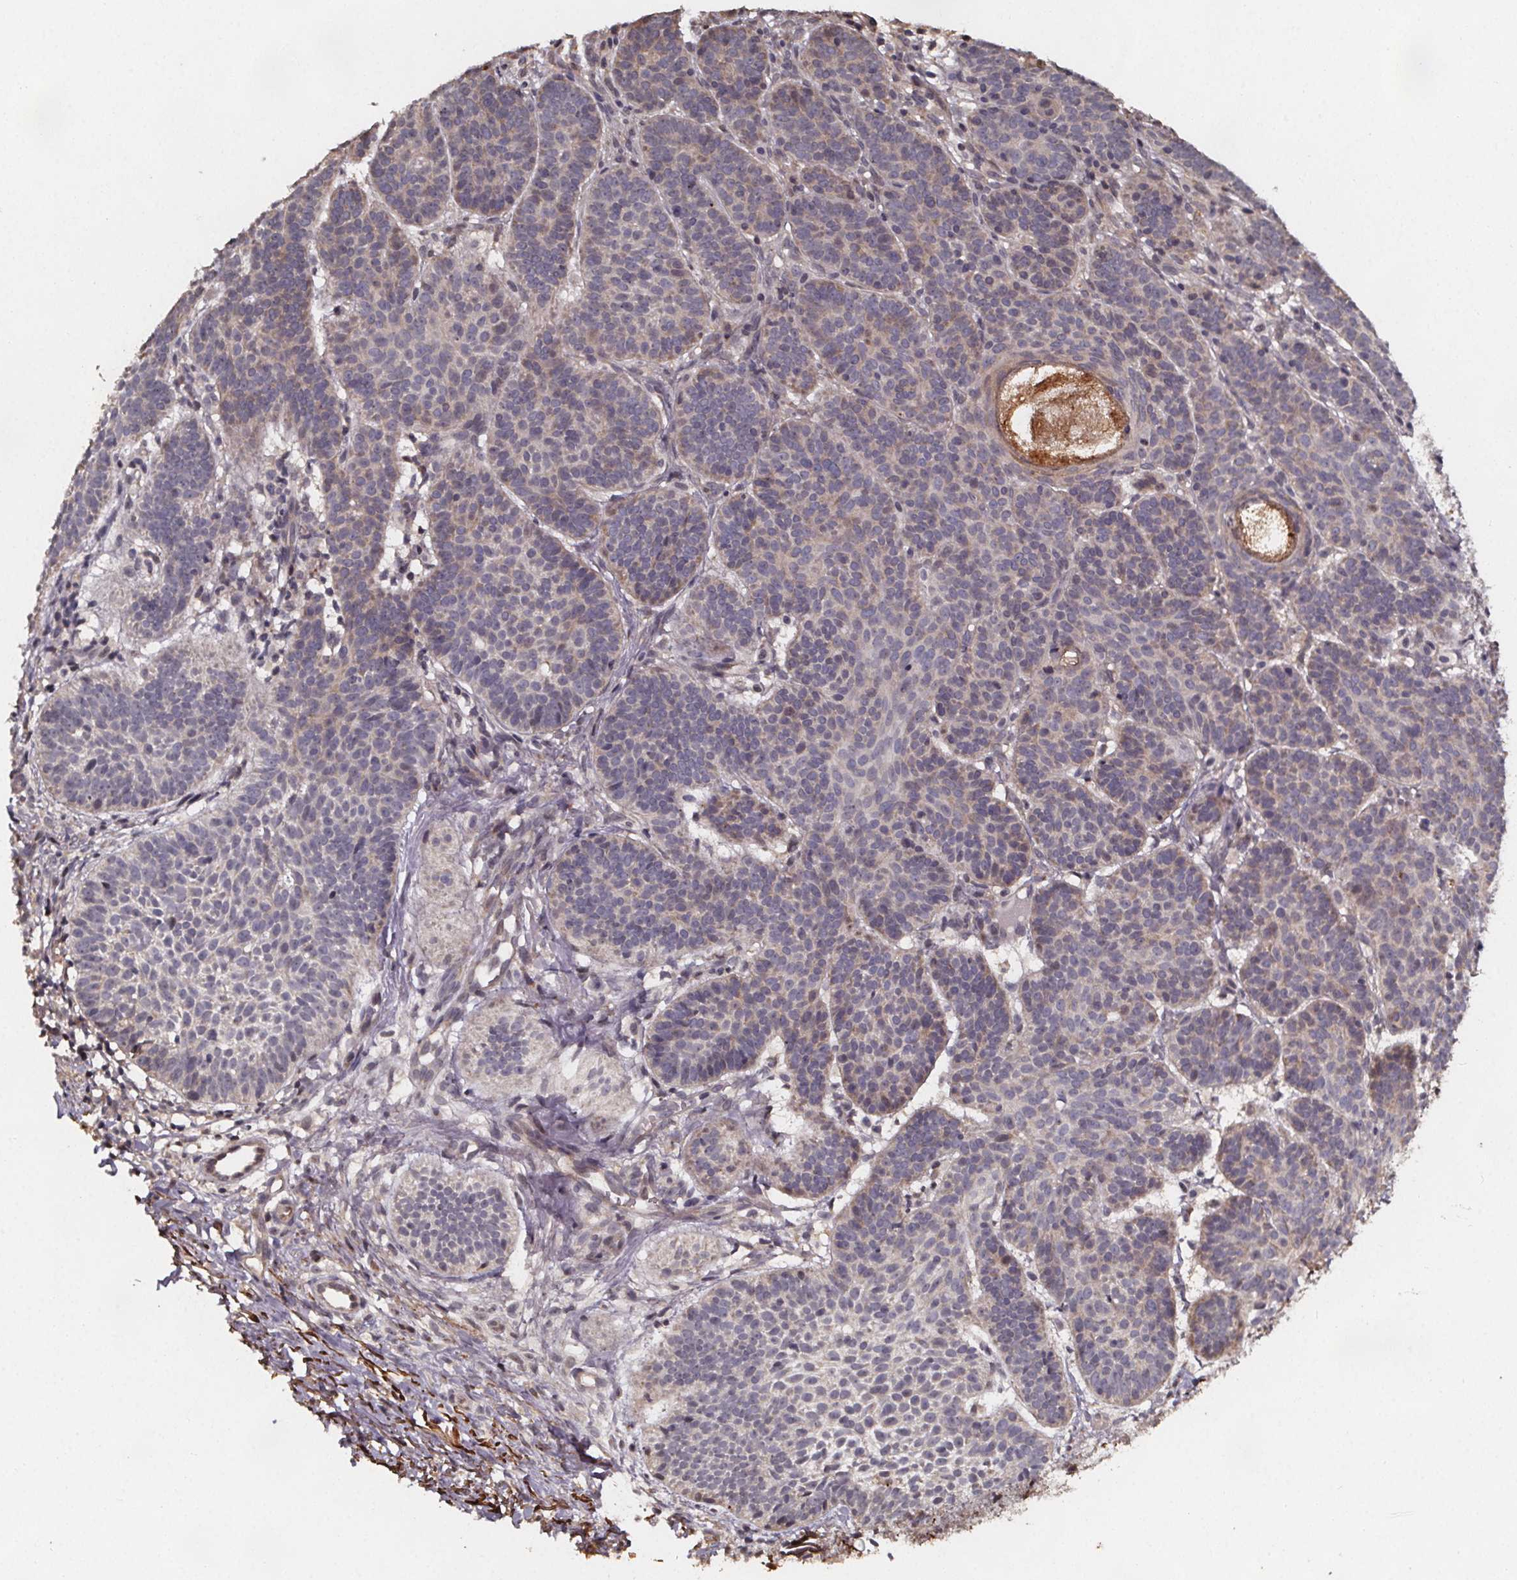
{"staining": {"intensity": "weak", "quantity": "<25%", "location": "cytoplasmic/membranous"}, "tissue": "skin cancer", "cell_type": "Tumor cells", "image_type": "cancer", "snomed": [{"axis": "morphology", "description": "Basal cell carcinoma"}, {"axis": "topography", "description": "Skin"}], "caption": "Protein analysis of skin cancer (basal cell carcinoma) displays no significant staining in tumor cells. (DAB (3,3'-diaminobenzidine) immunohistochemistry, high magnification).", "gene": "ZNF879", "patient": {"sex": "male", "age": 72}}